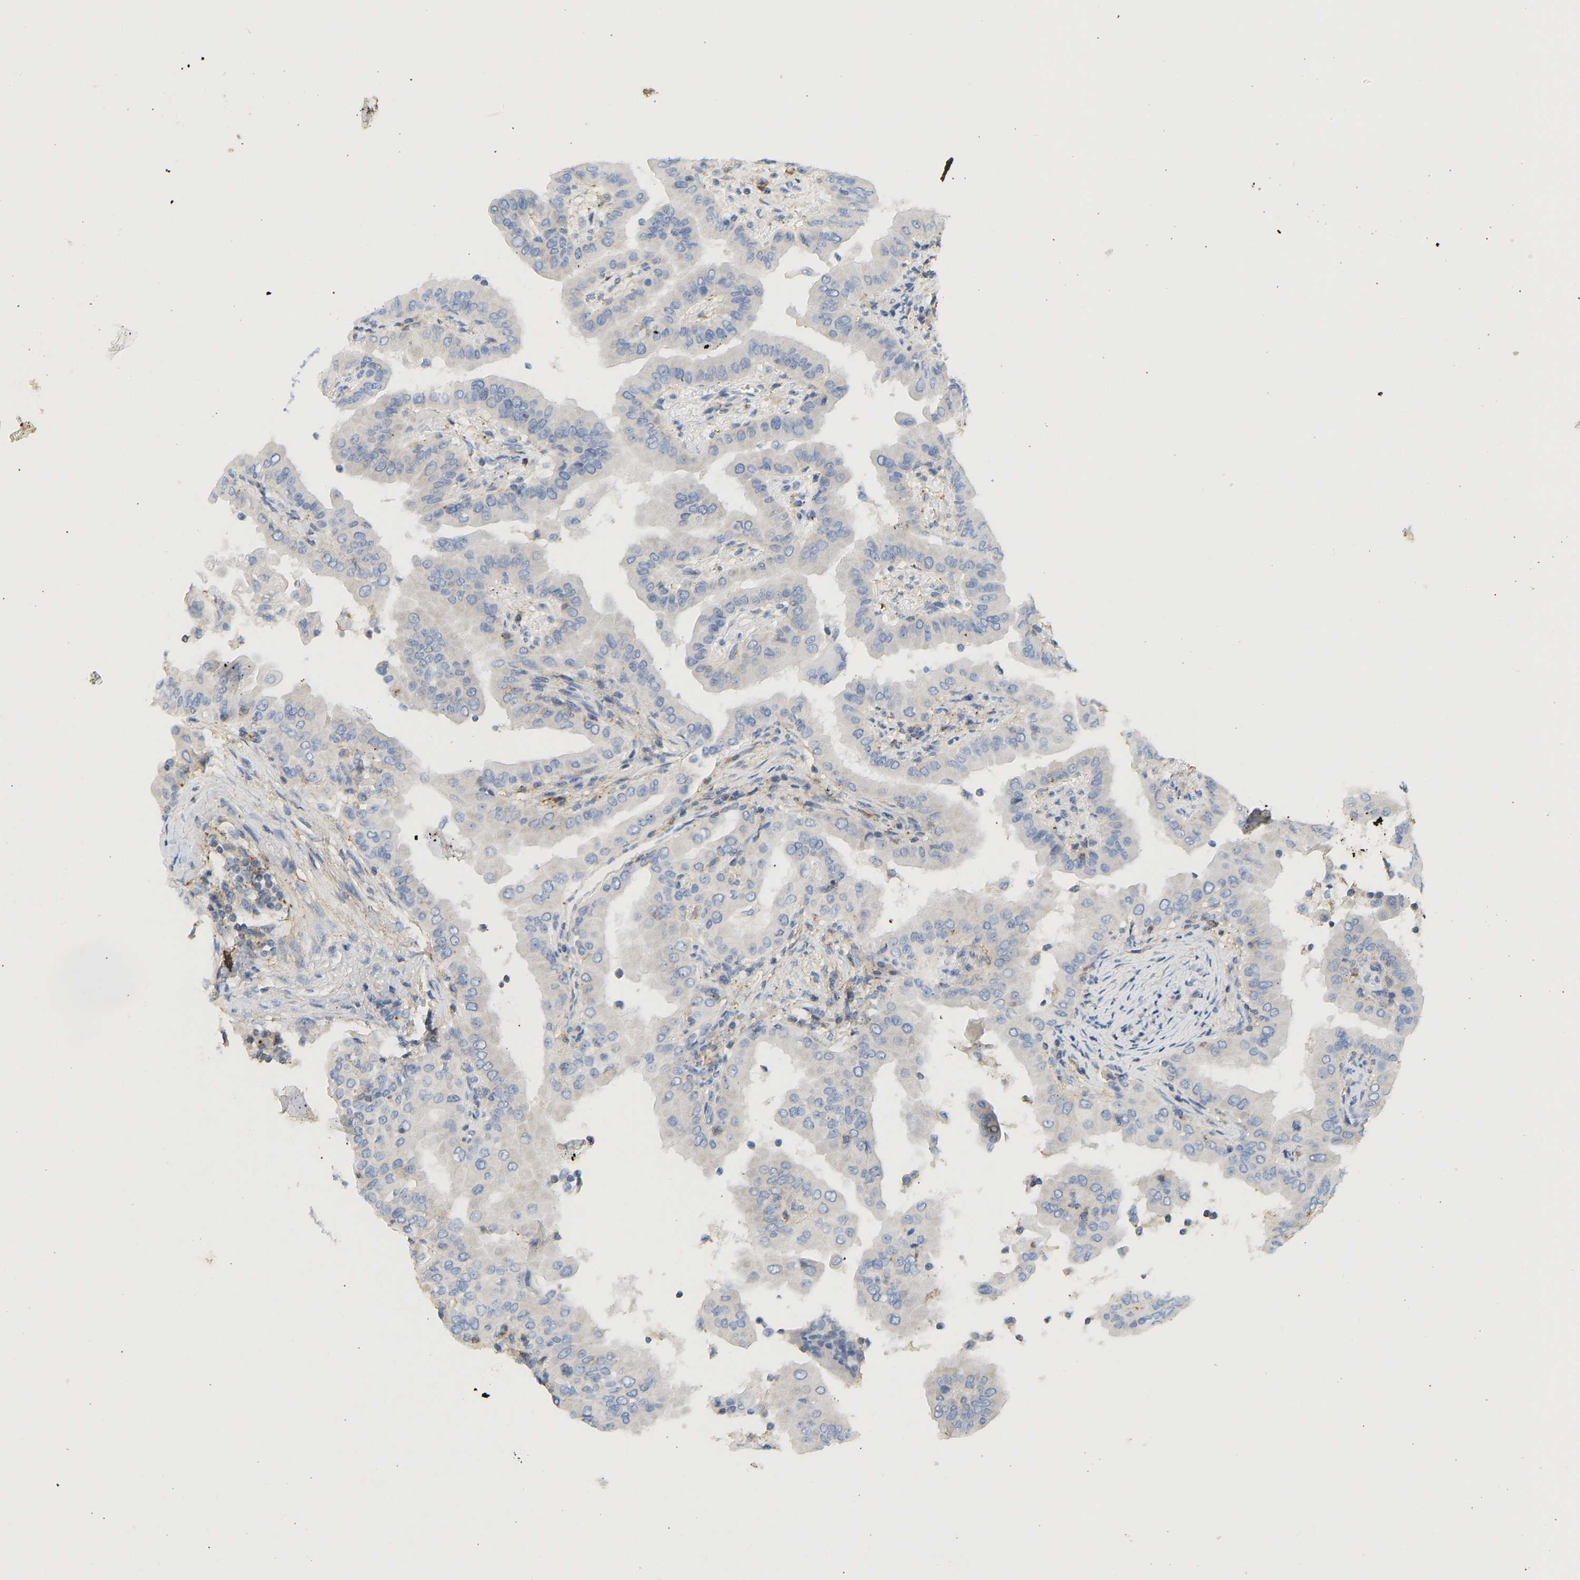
{"staining": {"intensity": "negative", "quantity": "none", "location": "none"}, "tissue": "thyroid cancer", "cell_type": "Tumor cells", "image_type": "cancer", "snomed": [{"axis": "morphology", "description": "Papillary adenocarcinoma, NOS"}, {"axis": "topography", "description": "Thyroid gland"}], "caption": "High power microscopy histopathology image of an immunohistochemistry (IHC) image of thyroid papillary adenocarcinoma, revealing no significant positivity in tumor cells.", "gene": "BVES", "patient": {"sex": "male", "age": 33}}